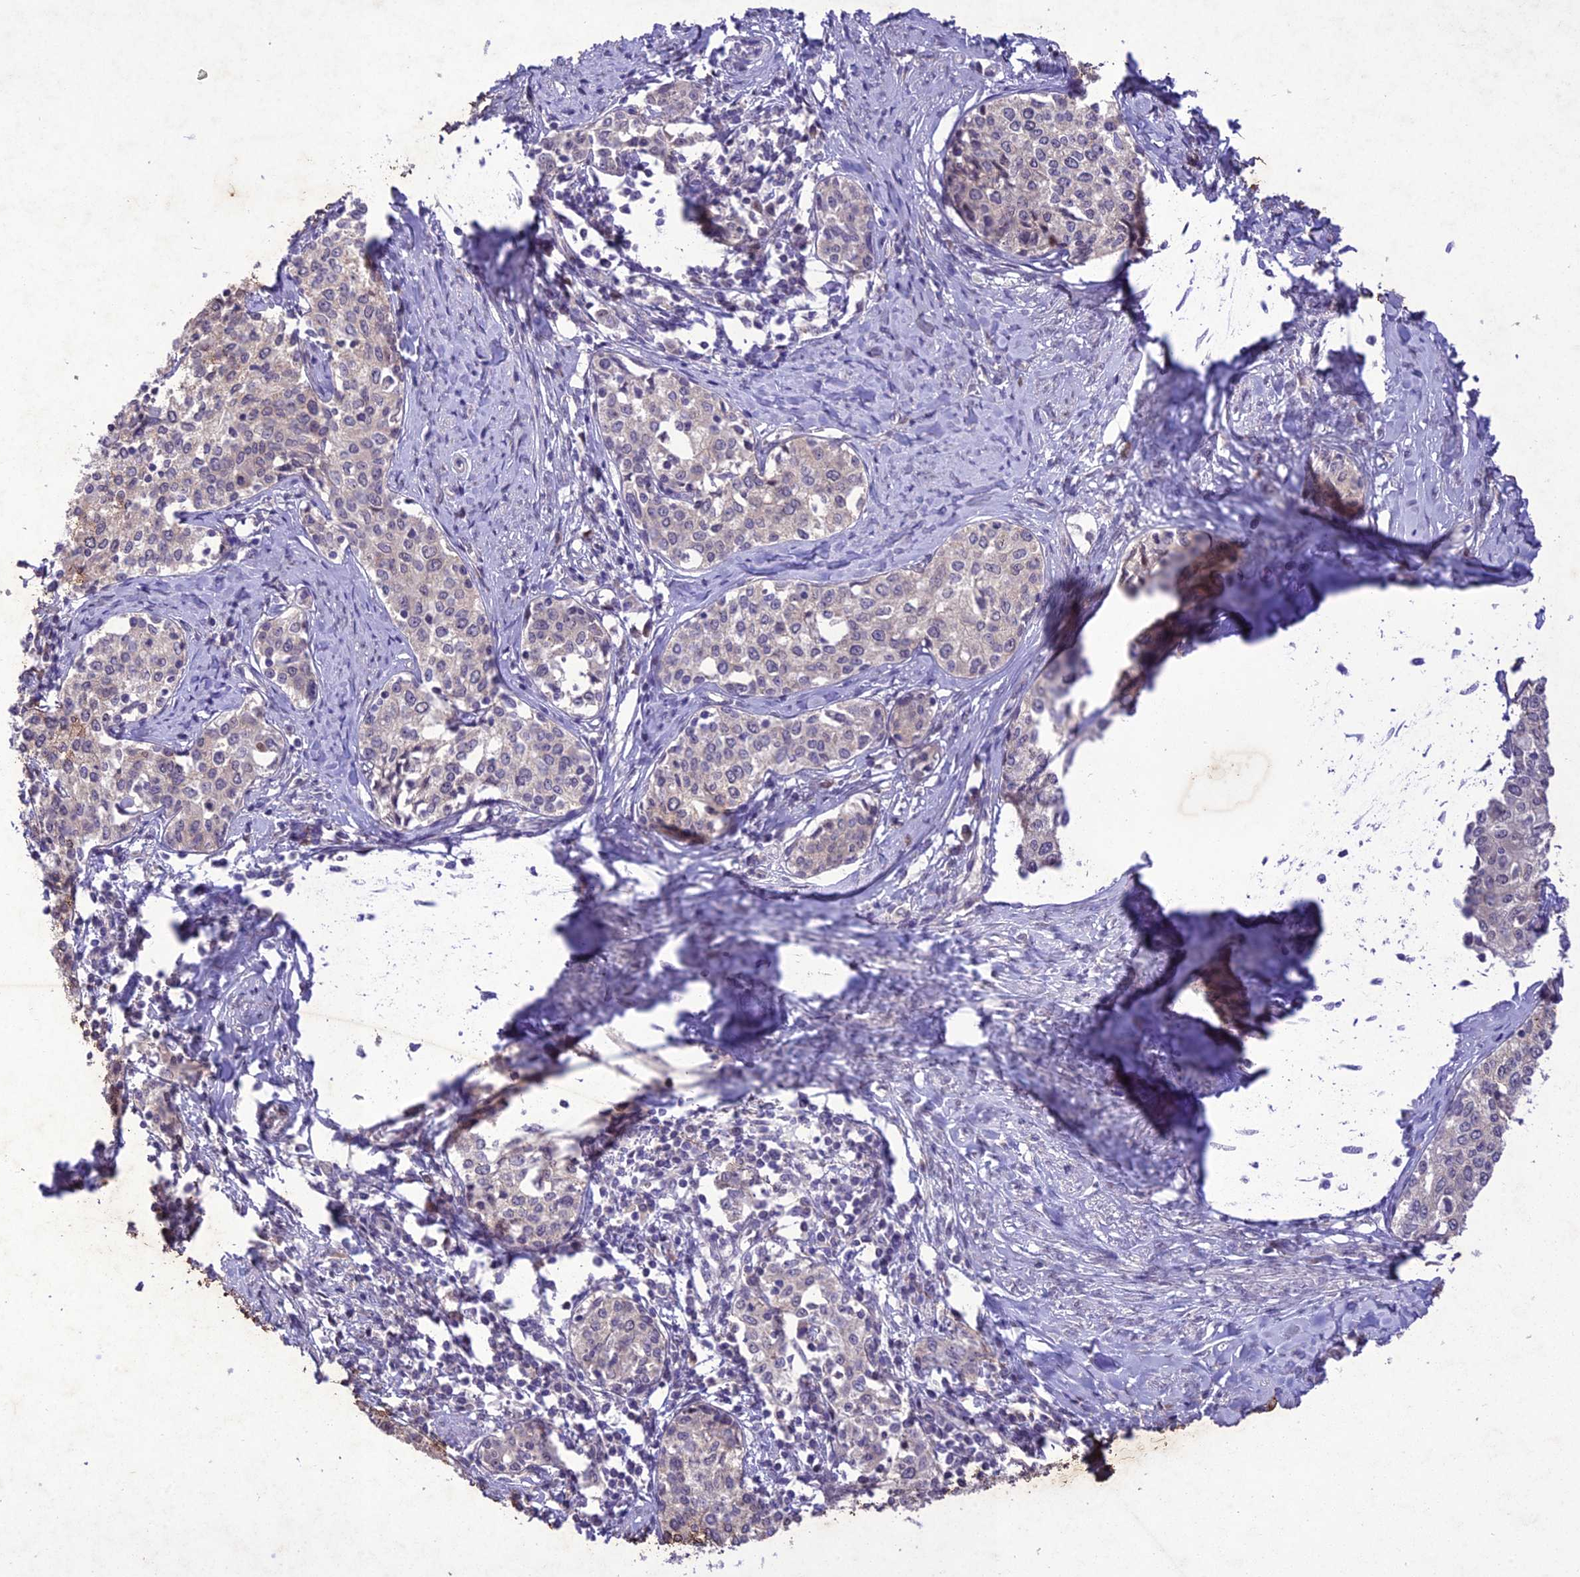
{"staining": {"intensity": "negative", "quantity": "none", "location": "none"}, "tissue": "cervical cancer", "cell_type": "Tumor cells", "image_type": "cancer", "snomed": [{"axis": "morphology", "description": "Squamous cell carcinoma, NOS"}, {"axis": "morphology", "description": "Adenocarcinoma, NOS"}, {"axis": "topography", "description": "Cervix"}], "caption": "IHC of squamous cell carcinoma (cervical) demonstrates no expression in tumor cells. Nuclei are stained in blue.", "gene": "ANKRD52", "patient": {"sex": "female", "age": 52}}